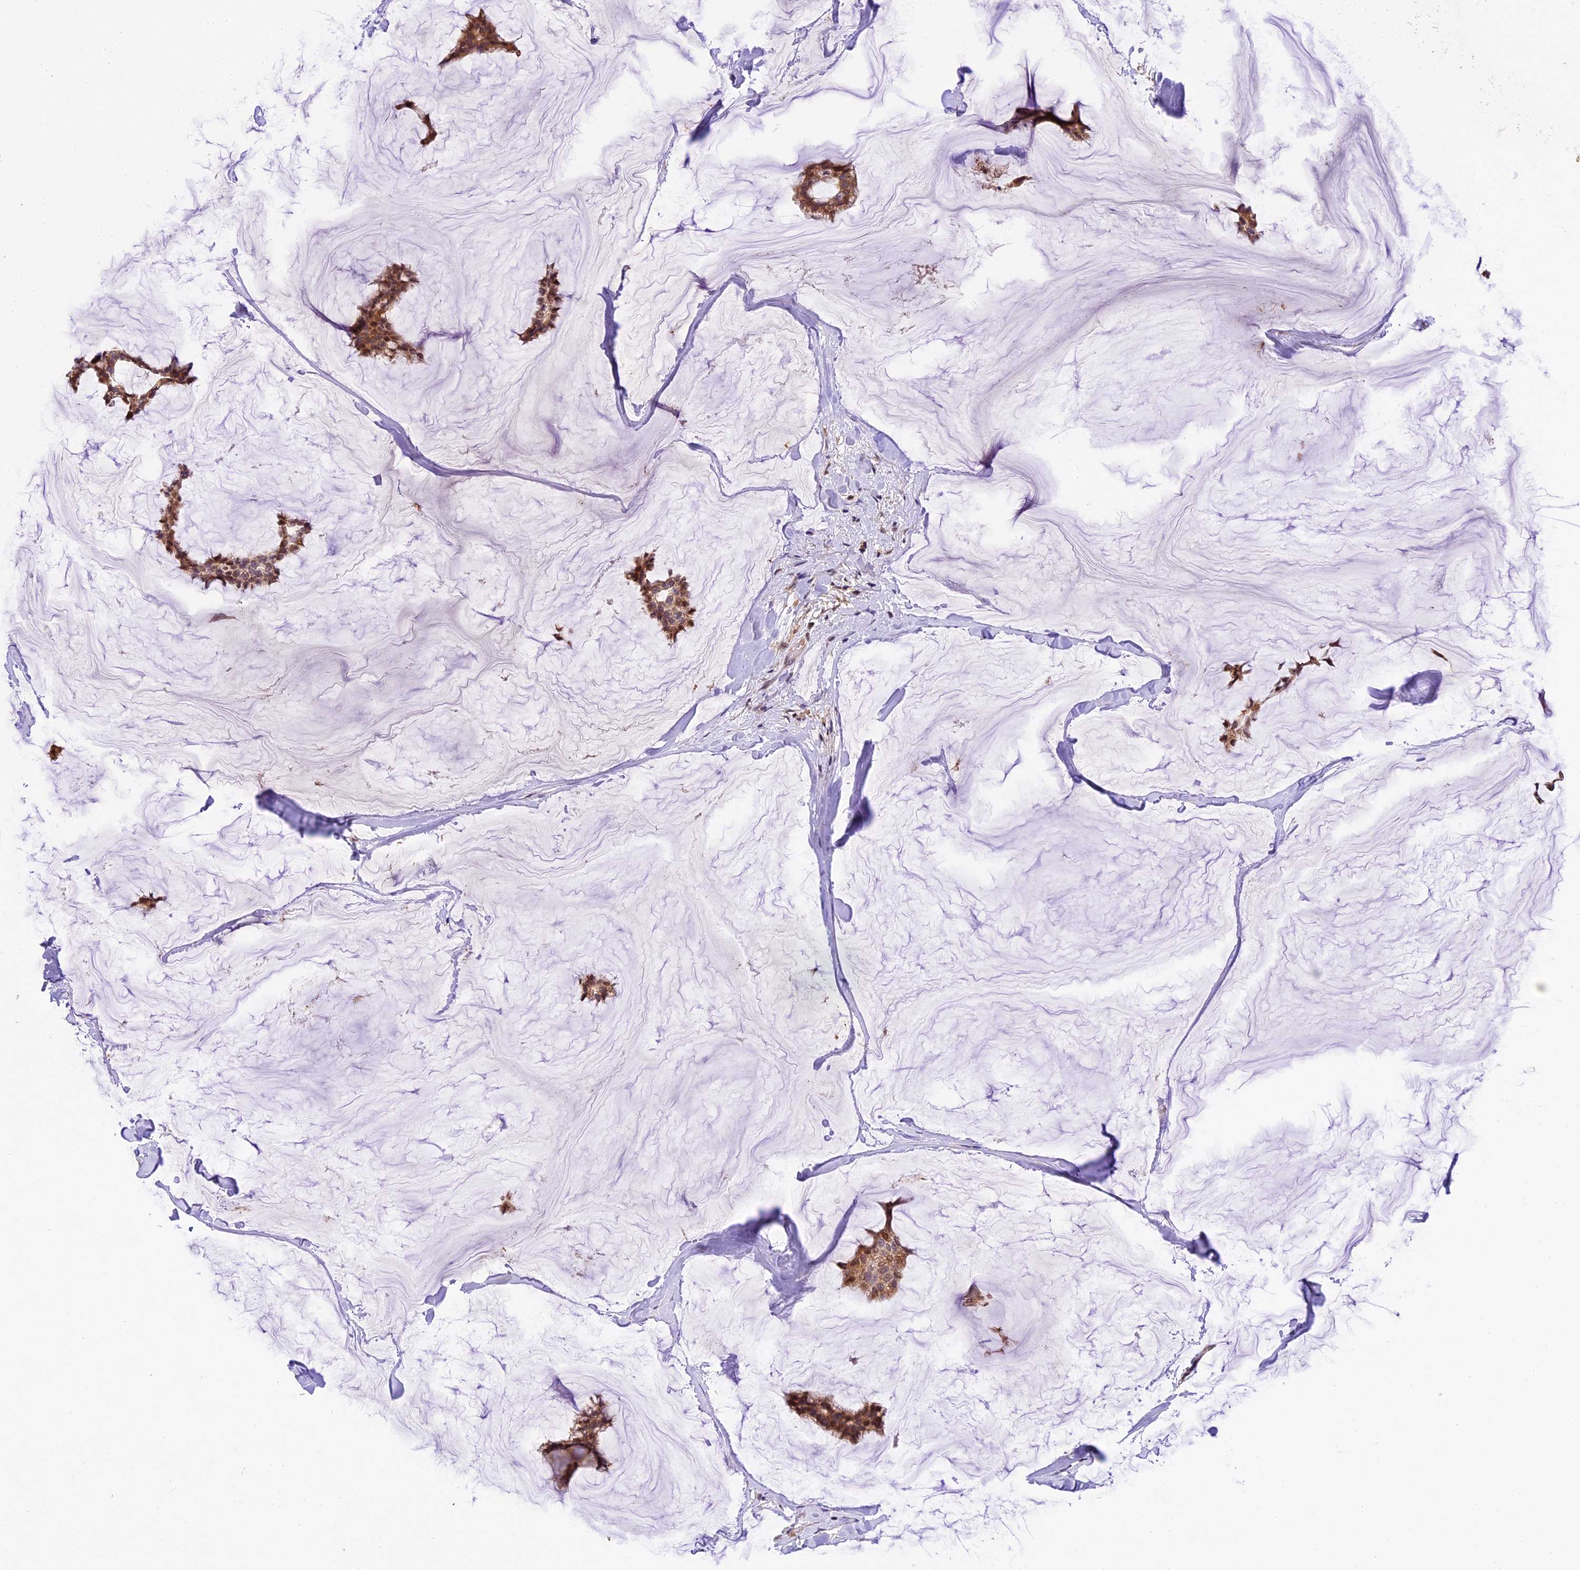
{"staining": {"intensity": "moderate", "quantity": ">75%", "location": "cytoplasmic/membranous,nuclear"}, "tissue": "breast cancer", "cell_type": "Tumor cells", "image_type": "cancer", "snomed": [{"axis": "morphology", "description": "Duct carcinoma"}, {"axis": "topography", "description": "Breast"}], "caption": "Invasive ductal carcinoma (breast) stained with a brown dye displays moderate cytoplasmic/membranous and nuclear positive positivity in approximately >75% of tumor cells.", "gene": "DGKH", "patient": {"sex": "female", "age": 93}}